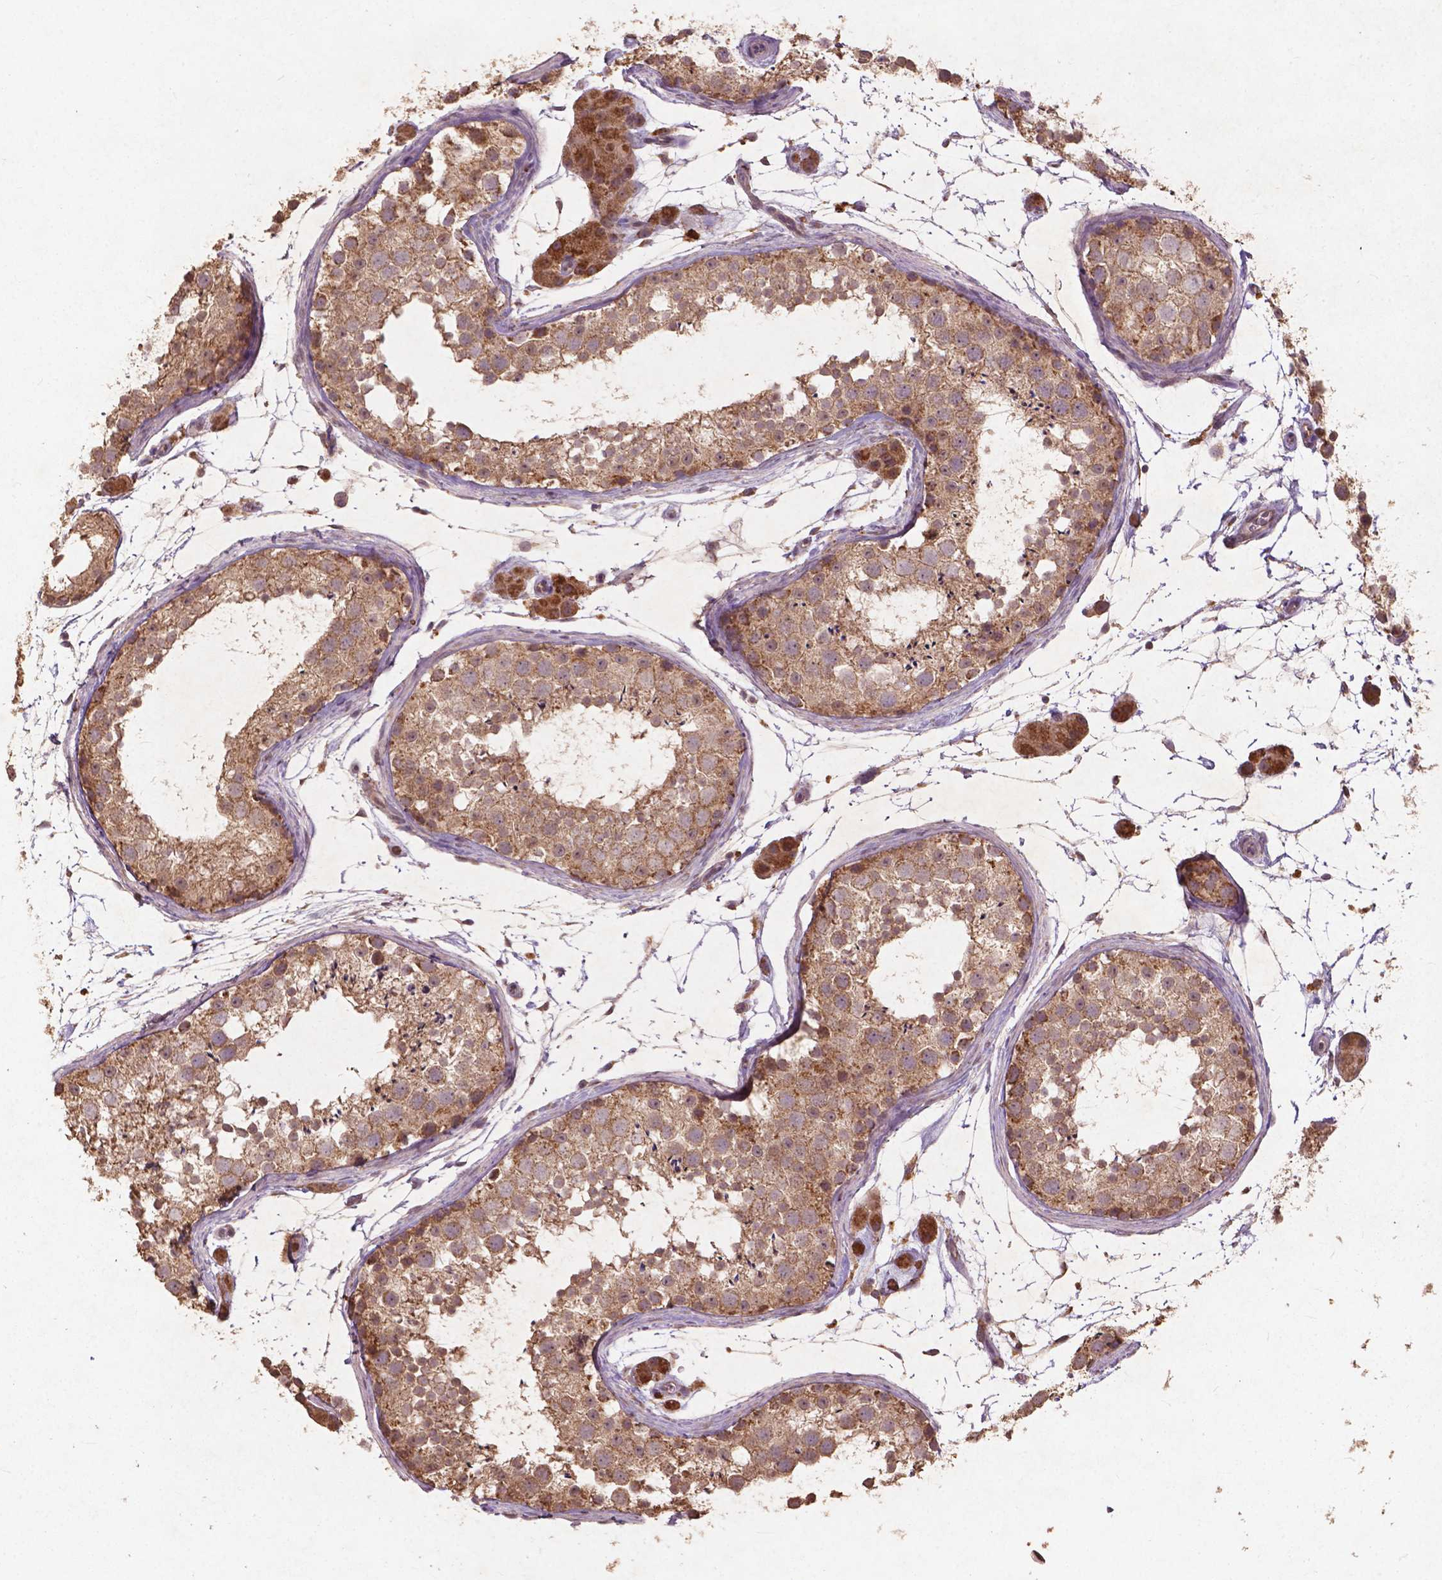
{"staining": {"intensity": "moderate", "quantity": ">75%", "location": "cytoplasmic/membranous"}, "tissue": "testis", "cell_type": "Cells in seminiferous ducts", "image_type": "normal", "snomed": [{"axis": "morphology", "description": "Normal tissue, NOS"}, {"axis": "topography", "description": "Testis"}], "caption": "IHC image of benign testis stained for a protein (brown), which demonstrates medium levels of moderate cytoplasmic/membranous positivity in about >75% of cells in seminiferous ducts.", "gene": "ST6GALNAC5", "patient": {"sex": "male", "age": 41}}